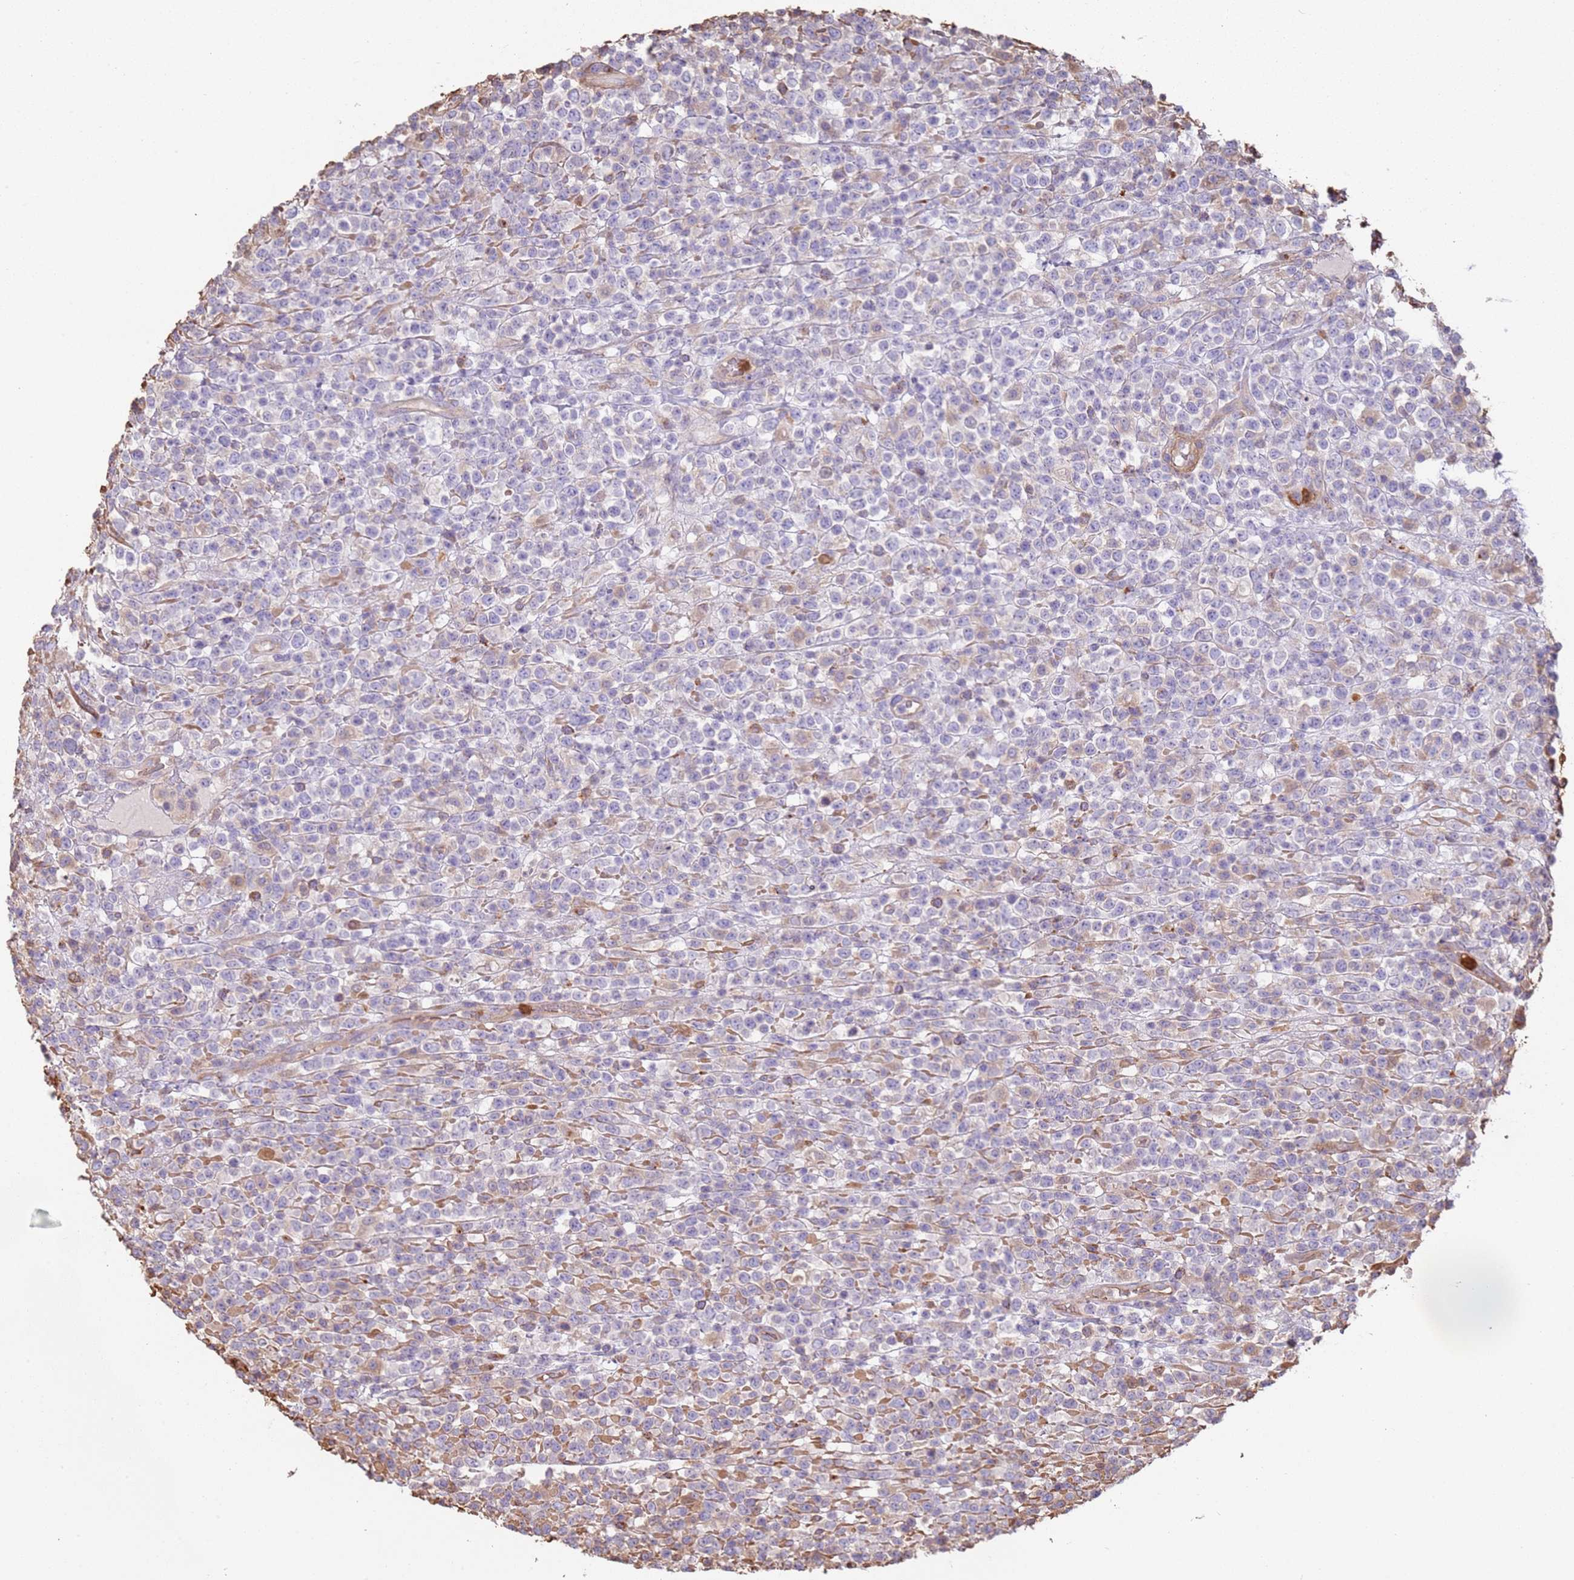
{"staining": {"intensity": "negative", "quantity": "none", "location": "none"}, "tissue": "lymphoma", "cell_type": "Tumor cells", "image_type": "cancer", "snomed": [{"axis": "morphology", "description": "Malignant lymphoma, non-Hodgkin's type, High grade"}, {"axis": "topography", "description": "Colon"}], "caption": "Lymphoma was stained to show a protein in brown. There is no significant expression in tumor cells.", "gene": "NDUFAF4", "patient": {"sex": "female", "age": 53}}